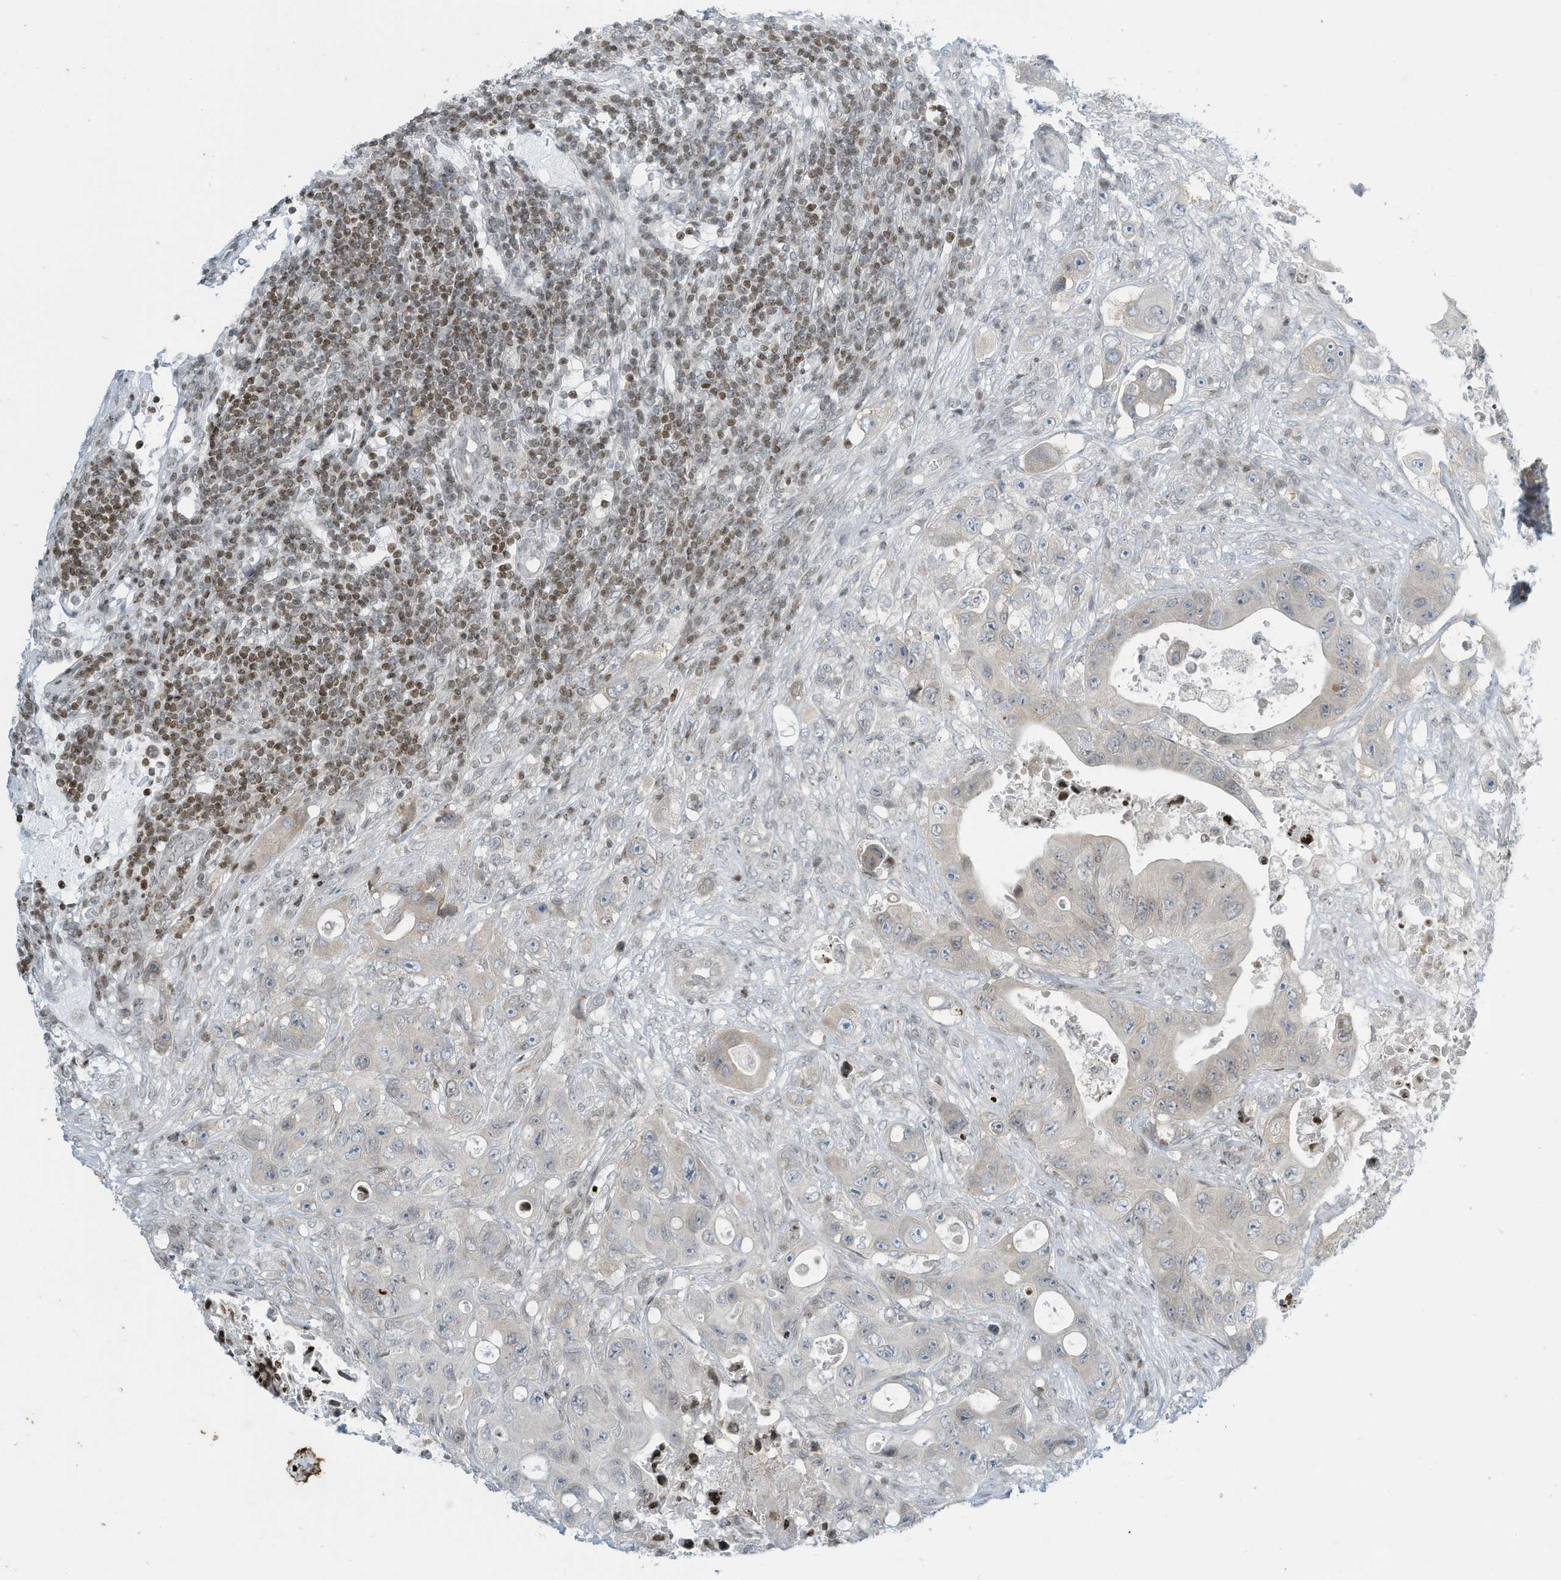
{"staining": {"intensity": "negative", "quantity": "none", "location": "none"}, "tissue": "colorectal cancer", "cell_type": "Tumor cells", "image_type": "cancer", "snomed": [{"axis": "morphology", "description": "Adenocarcinoma, NOS"}, {"axis": "topography", "description": "Colon"}], "caption": "High magnification brightfield microscopy of colorectal cancer stained with DAB (brown) and counterstained with hematoxylin (blue): tumor cells show no significant staining.", "gene": "ADI1", "patient": {"sex": "female", "age": 46}}